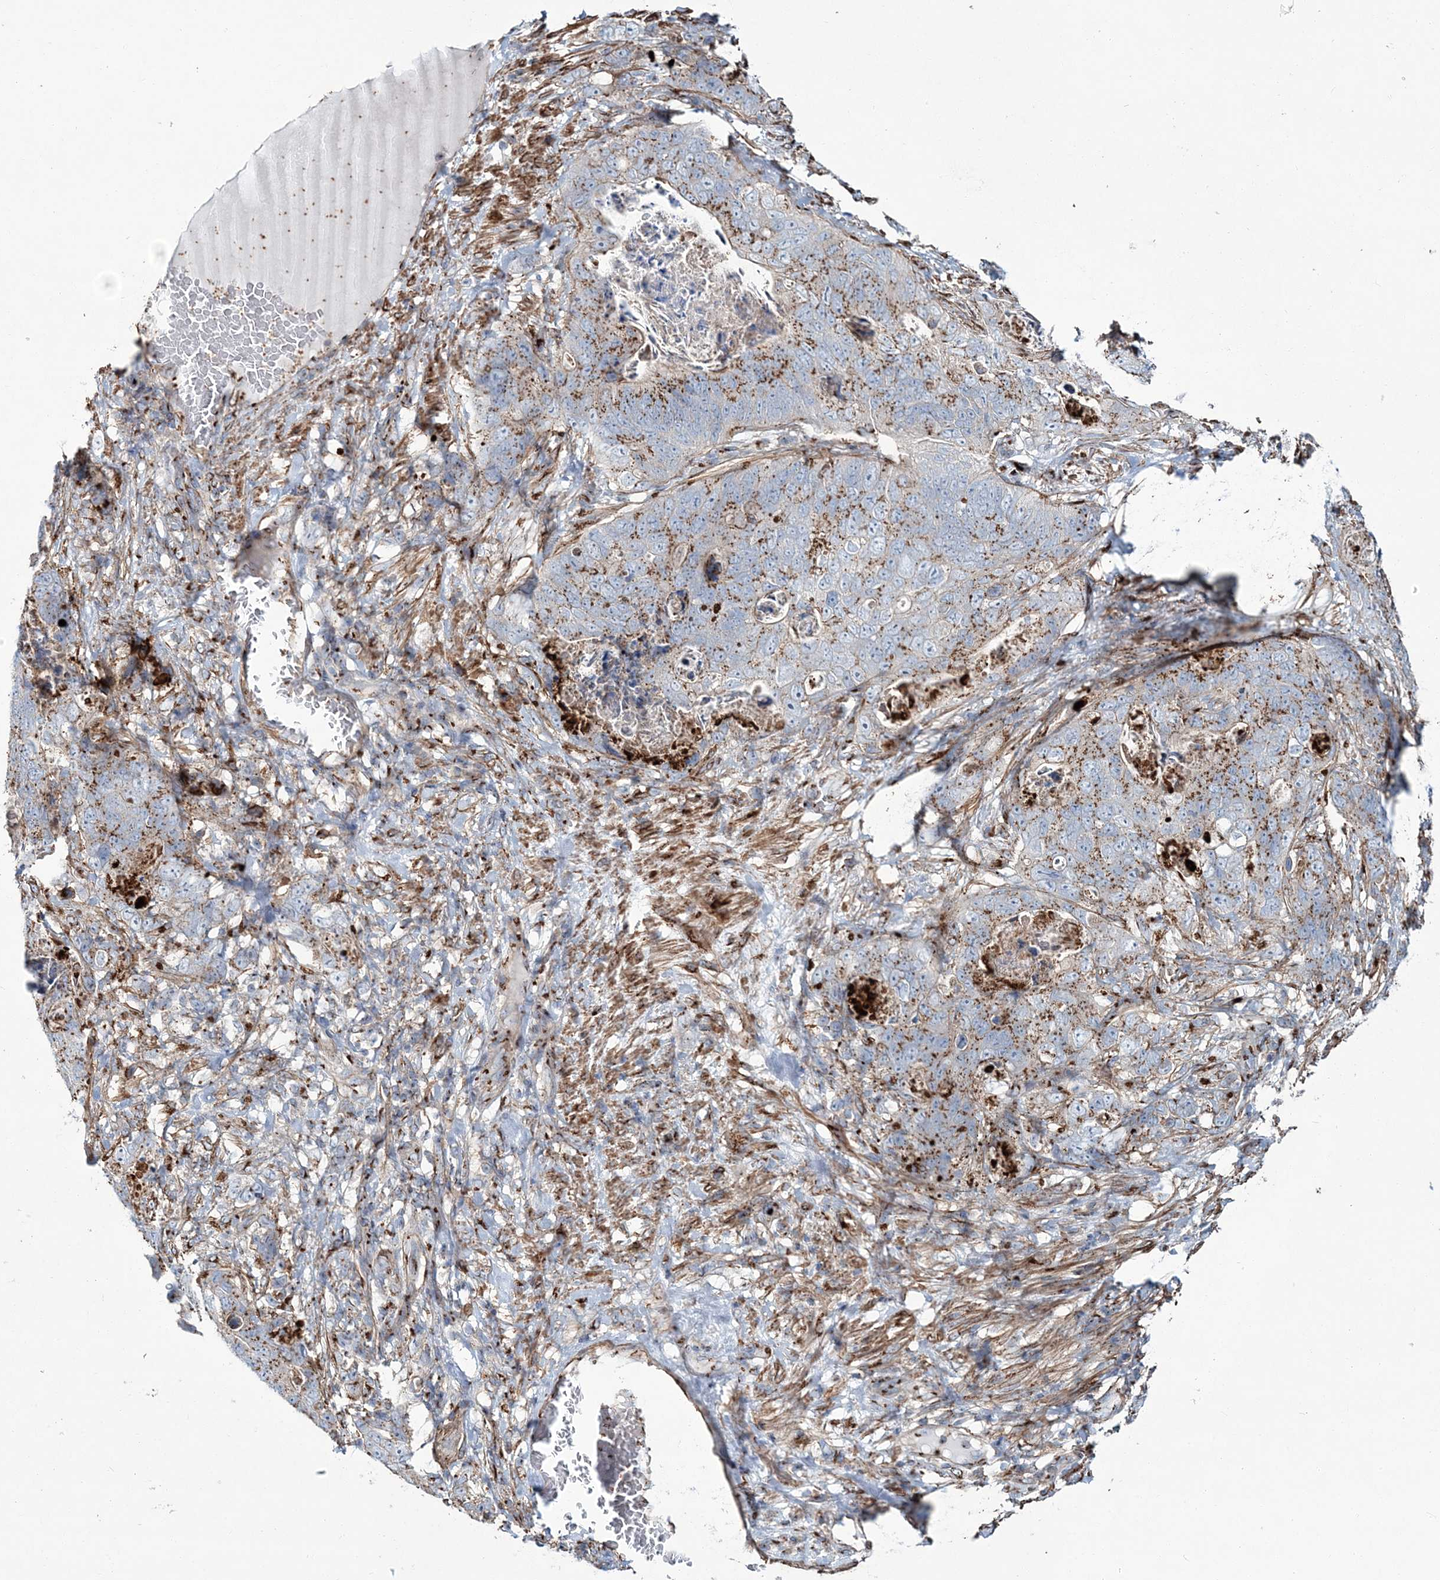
{"staining": {"intensity": "moderate", "quantity": ">75%", "location": "cytoplasmic/membranous"}, "tissue": "stomach cancer", "cell_type": "Tumor cells", "image_type": "cancer", "snomed": [{"axis": "morphology", "description": "Normal tissue, NOS"}, {"axis": "morphology", "description": "Adenocarcinoma, NOS"}, {"axis": "topography", "description": "Stomach"}], "caption": "This is an image of immunohistochemistry staining of stomach cancer, which shows moderate positivity in the cytoplasmic/membranous of tumor cells.", "gene": "MAN1A2", "patient": {"sex": "female", "age": 89}}